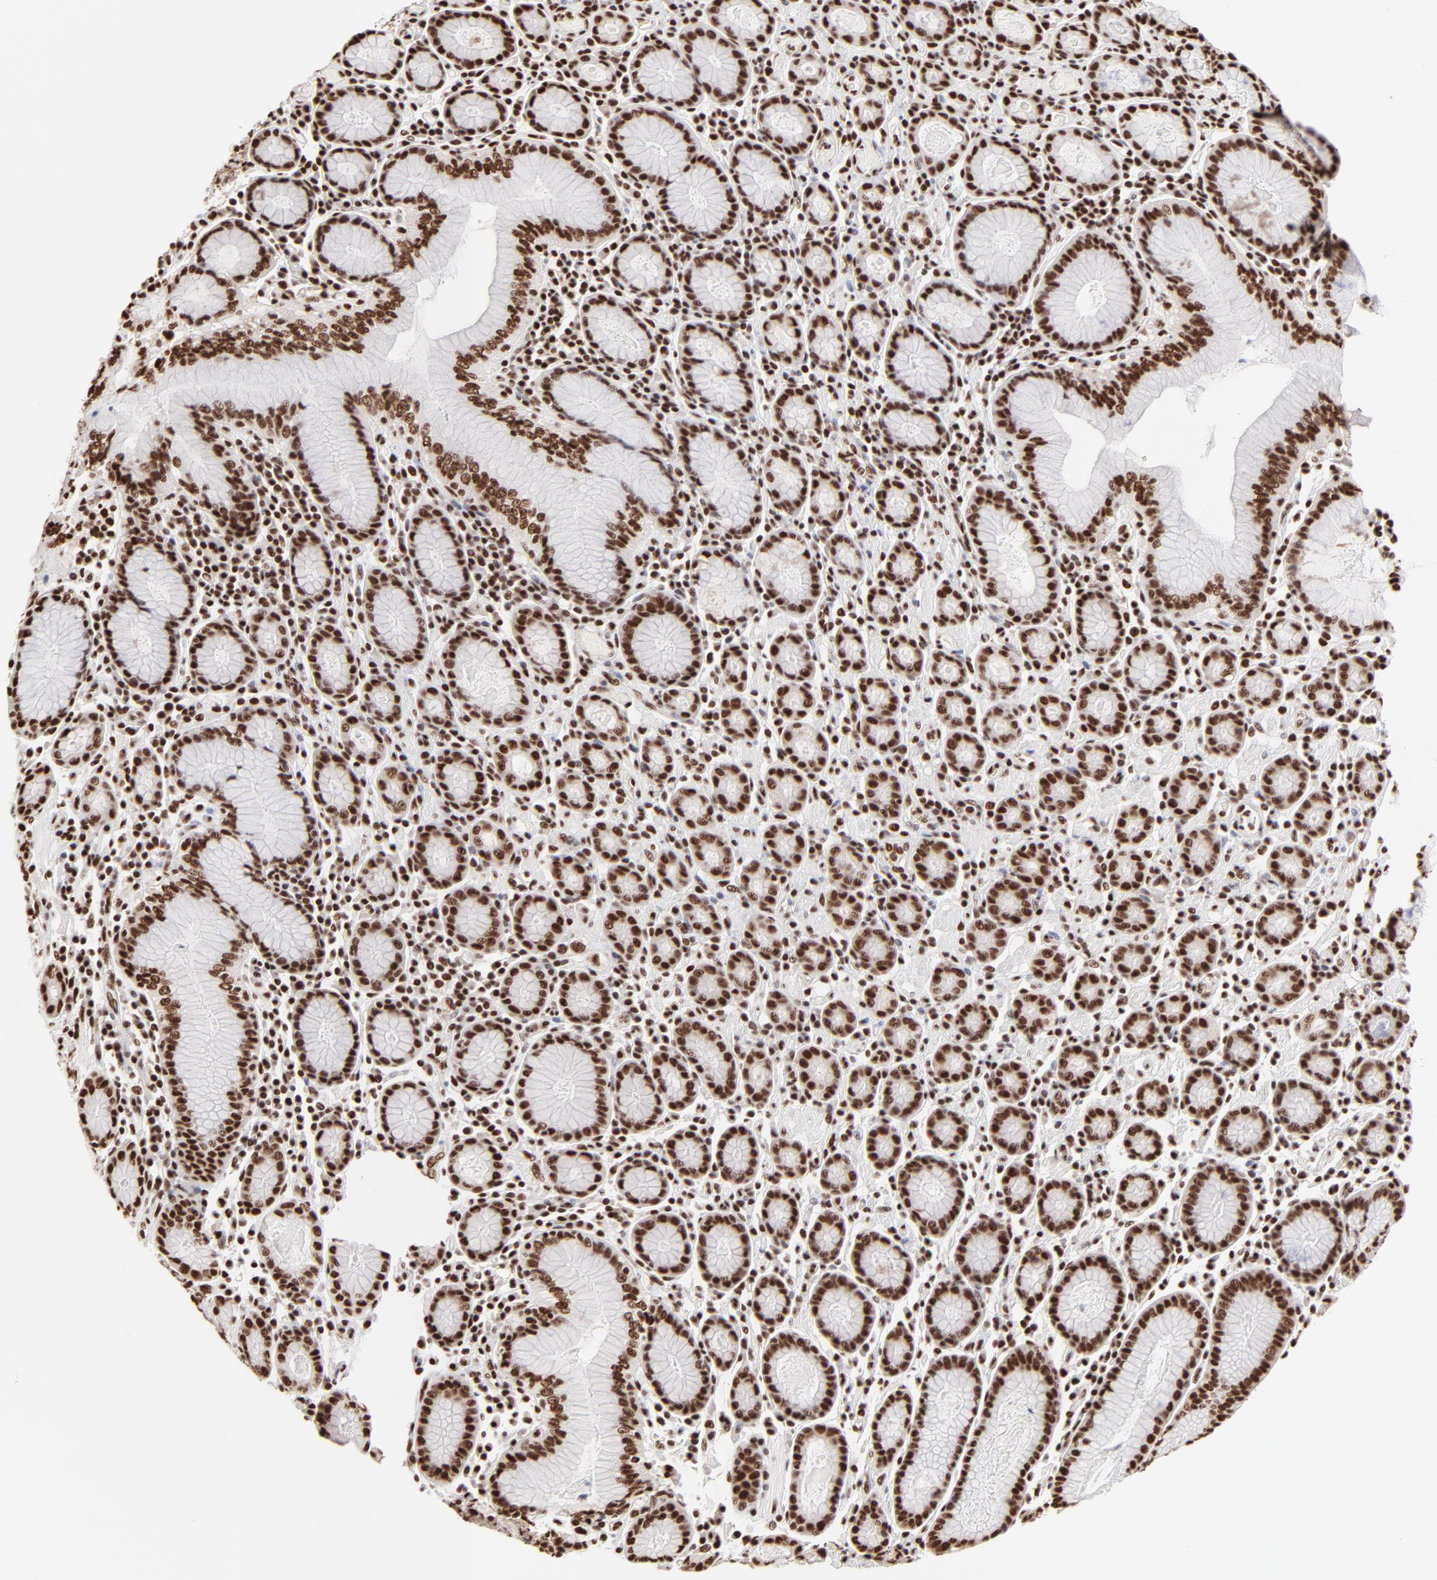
{"staining": {"intensity": "strong", "quantity": ">75%", "location": "nuclear"}, "tissue": "stomach cancer", "cell_type": "Tumor cells", "image_type": "cancer", "snomed": [{"axis": "morphology", "description": "Adenocarcinoma, NOS"}, {"axis": "topography", "description": "Stomach, lower"}], "caption": "Protein expression analysis of human stomach adenocarcinoma reveals strong nuclear positivity in approximately >75% of tumor cells.", "gene": "TARDBP", "patient": {"sex": "male", "age": 88}}